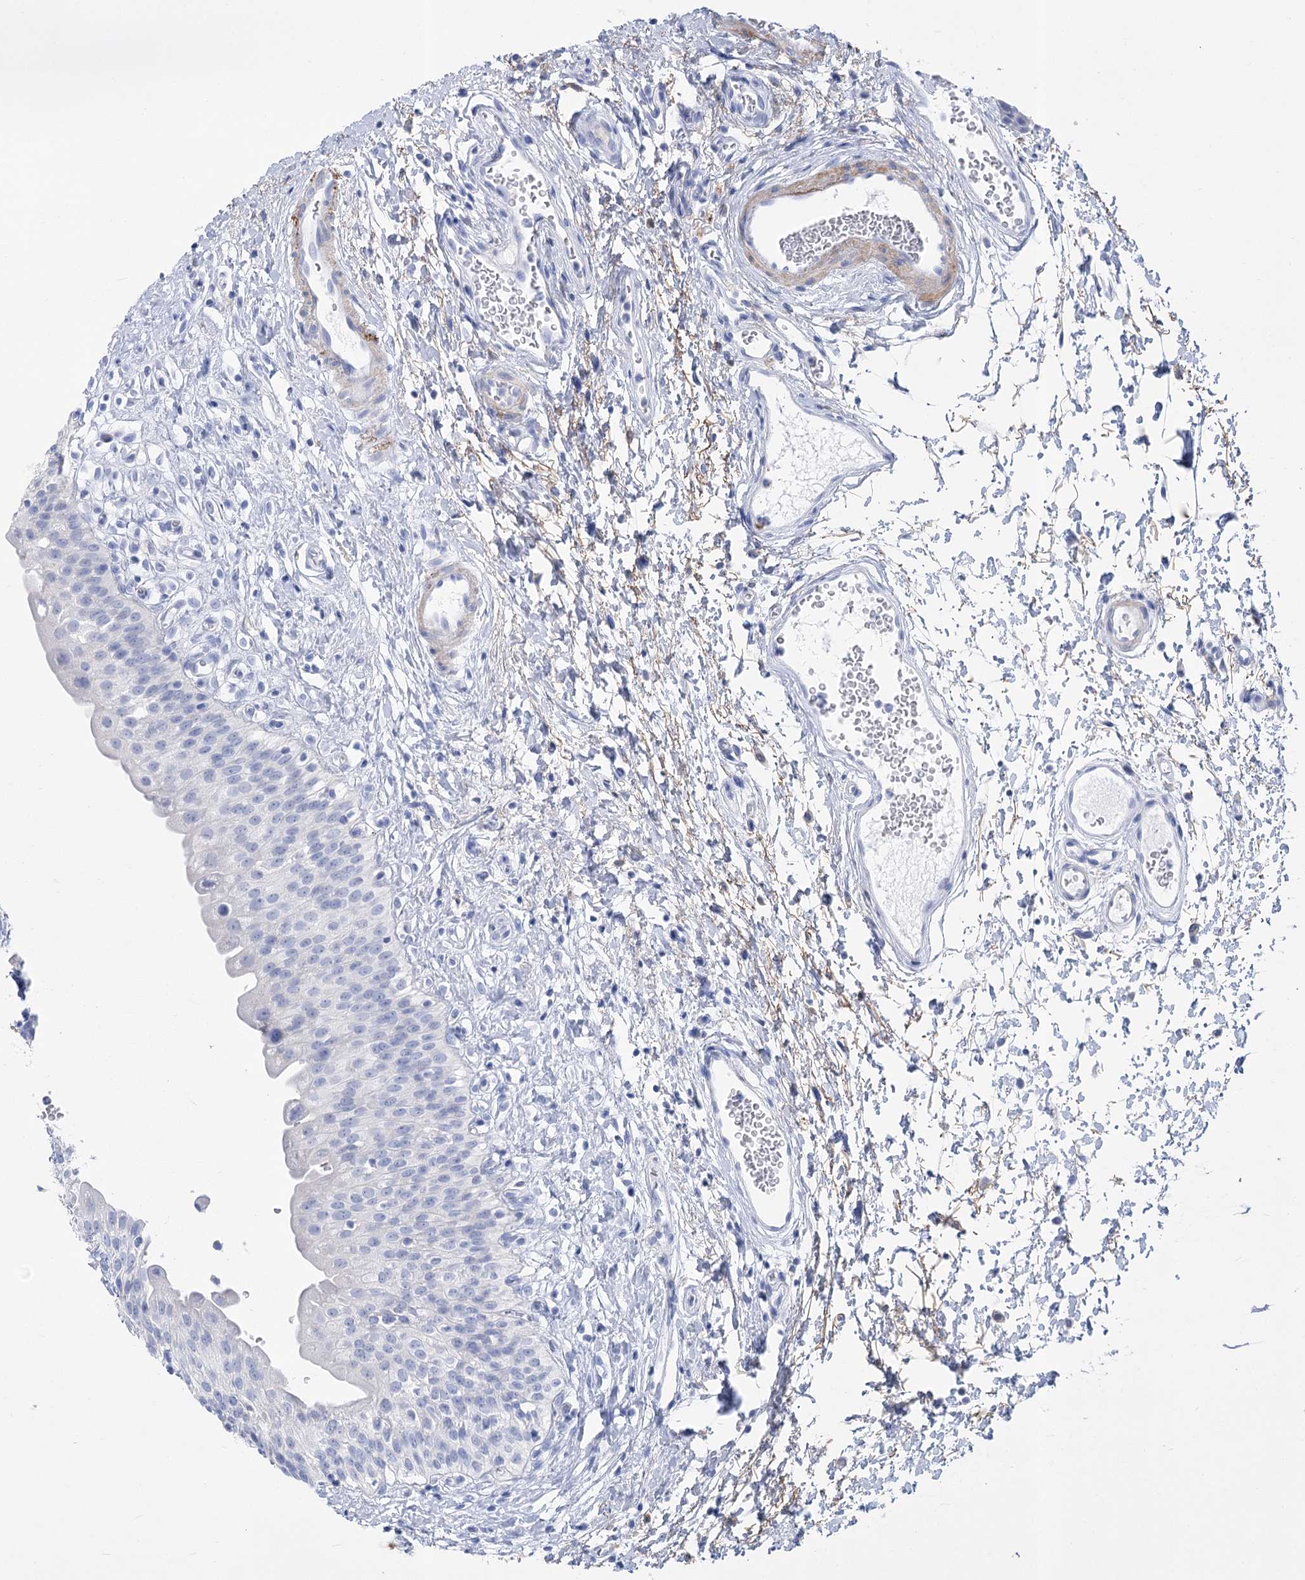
{"staining": {"intensity": "negative", "quantity": "none", "location": "none"}, "tissue": "urinary bladder", "cell_type": "Urothelial cells", "image_type": "normal", "snomed": [{"axis": "morphology", "description": "Normal tissue, NOS"}, {"axis": "topography", "description": "Urinary bladder"}], "caption": "Human urinary bladder stained for a protein using IHC reveals no positivity in urothelial cells.", "gene": "PCDHA1", "patient": {"sex": "male", "age": 51}}